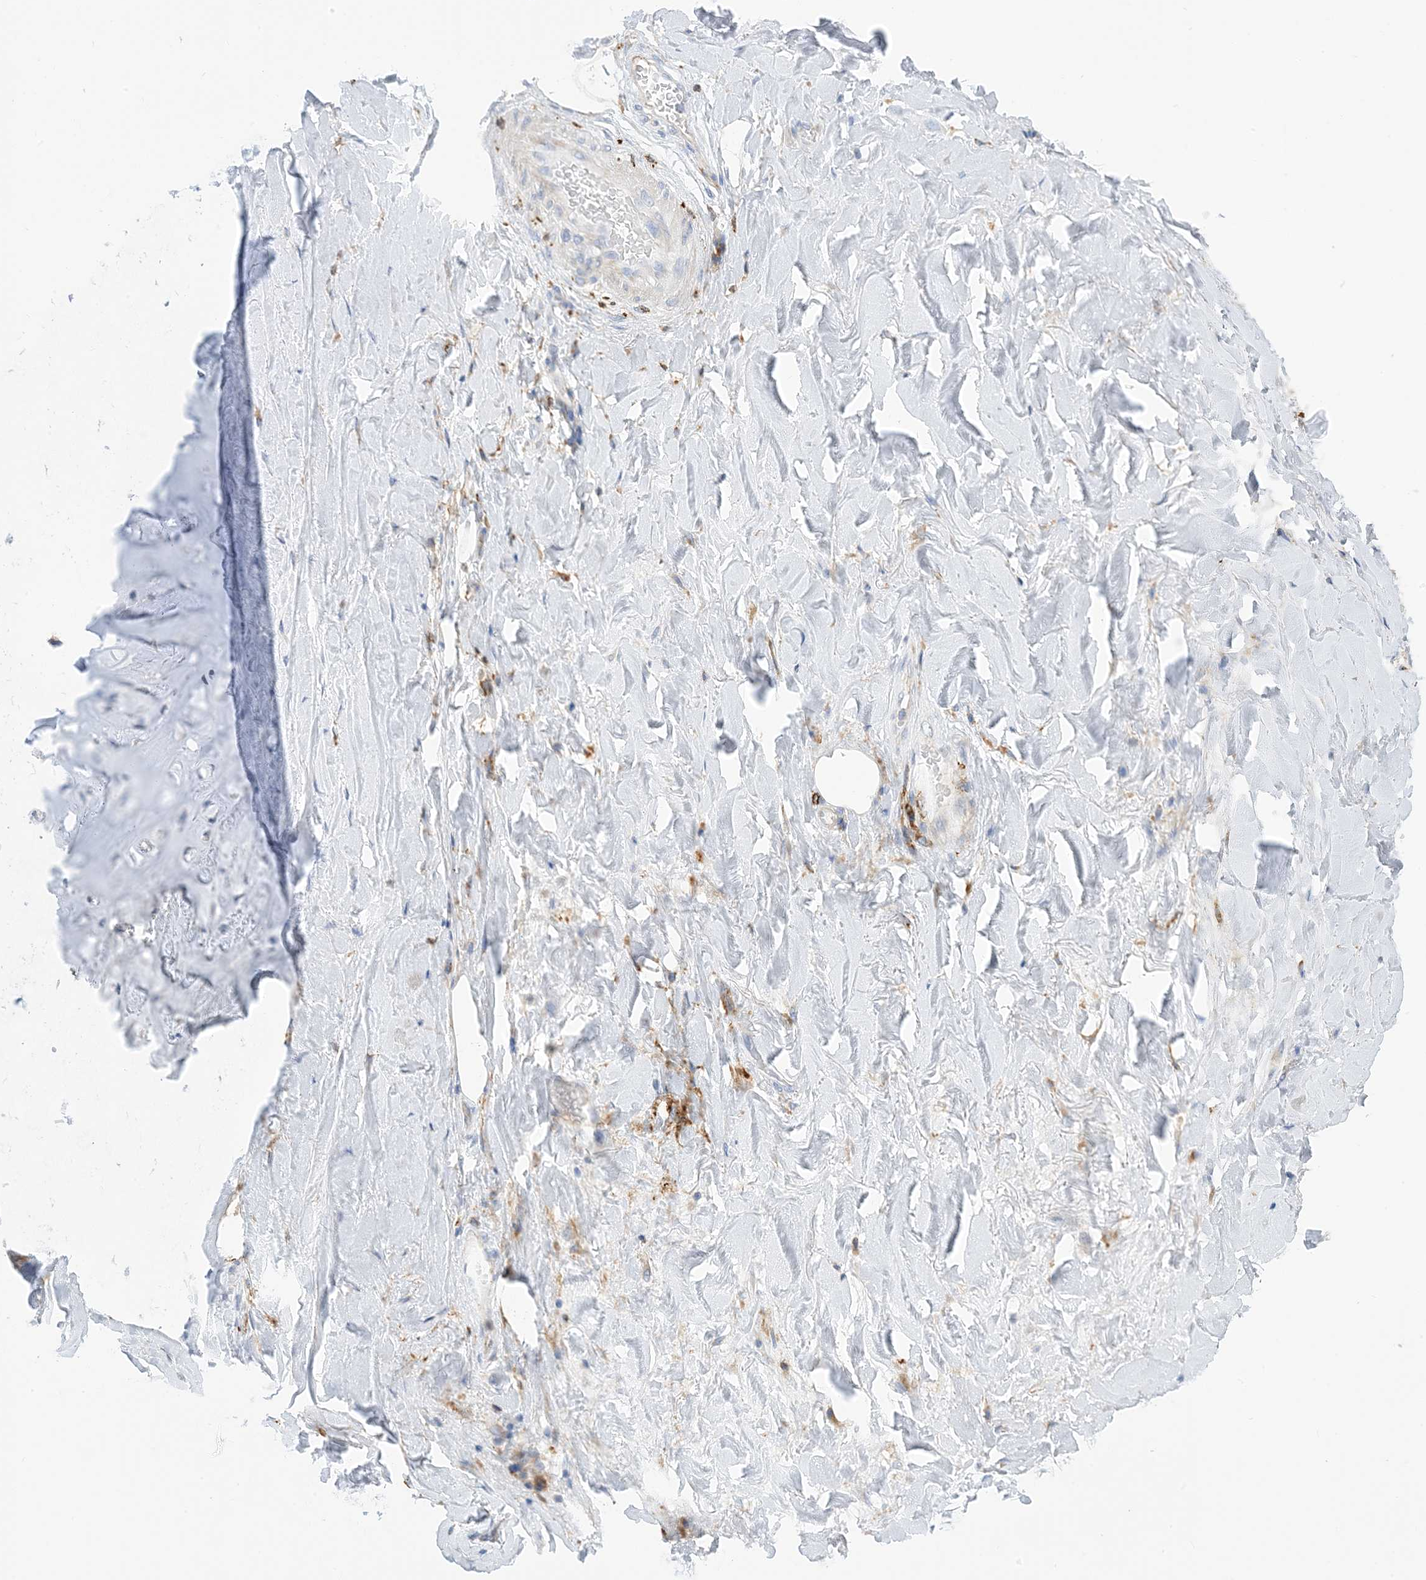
{"staining": {"intensity": "negative", "quantity": "none", "location": "none"}, "tissue": "adipose tissue", "cell_type": "Adipocytes", "image_type": "normal", "snomed": [{"axis": "morphology", "description": "Normal tissue, NOS"}, {"axis": "morphology", "description": "Squamous cell carcinoma, NOS"}, {"axis": "topography", "description": "Lymph node"}, {"axis": "topography", "description": "Bronchus"}, {"axis": "topography", "description": "Lung"}], "caption": "IHC histopathology image of unremarkable adipose tissue: adipose tissue stained with DAB (3,3'-diaminobenzidine) shows no significant protein expression in adipocytes.", "gene": "DPH3", "patient": {"sex": "male", "age": 66}}